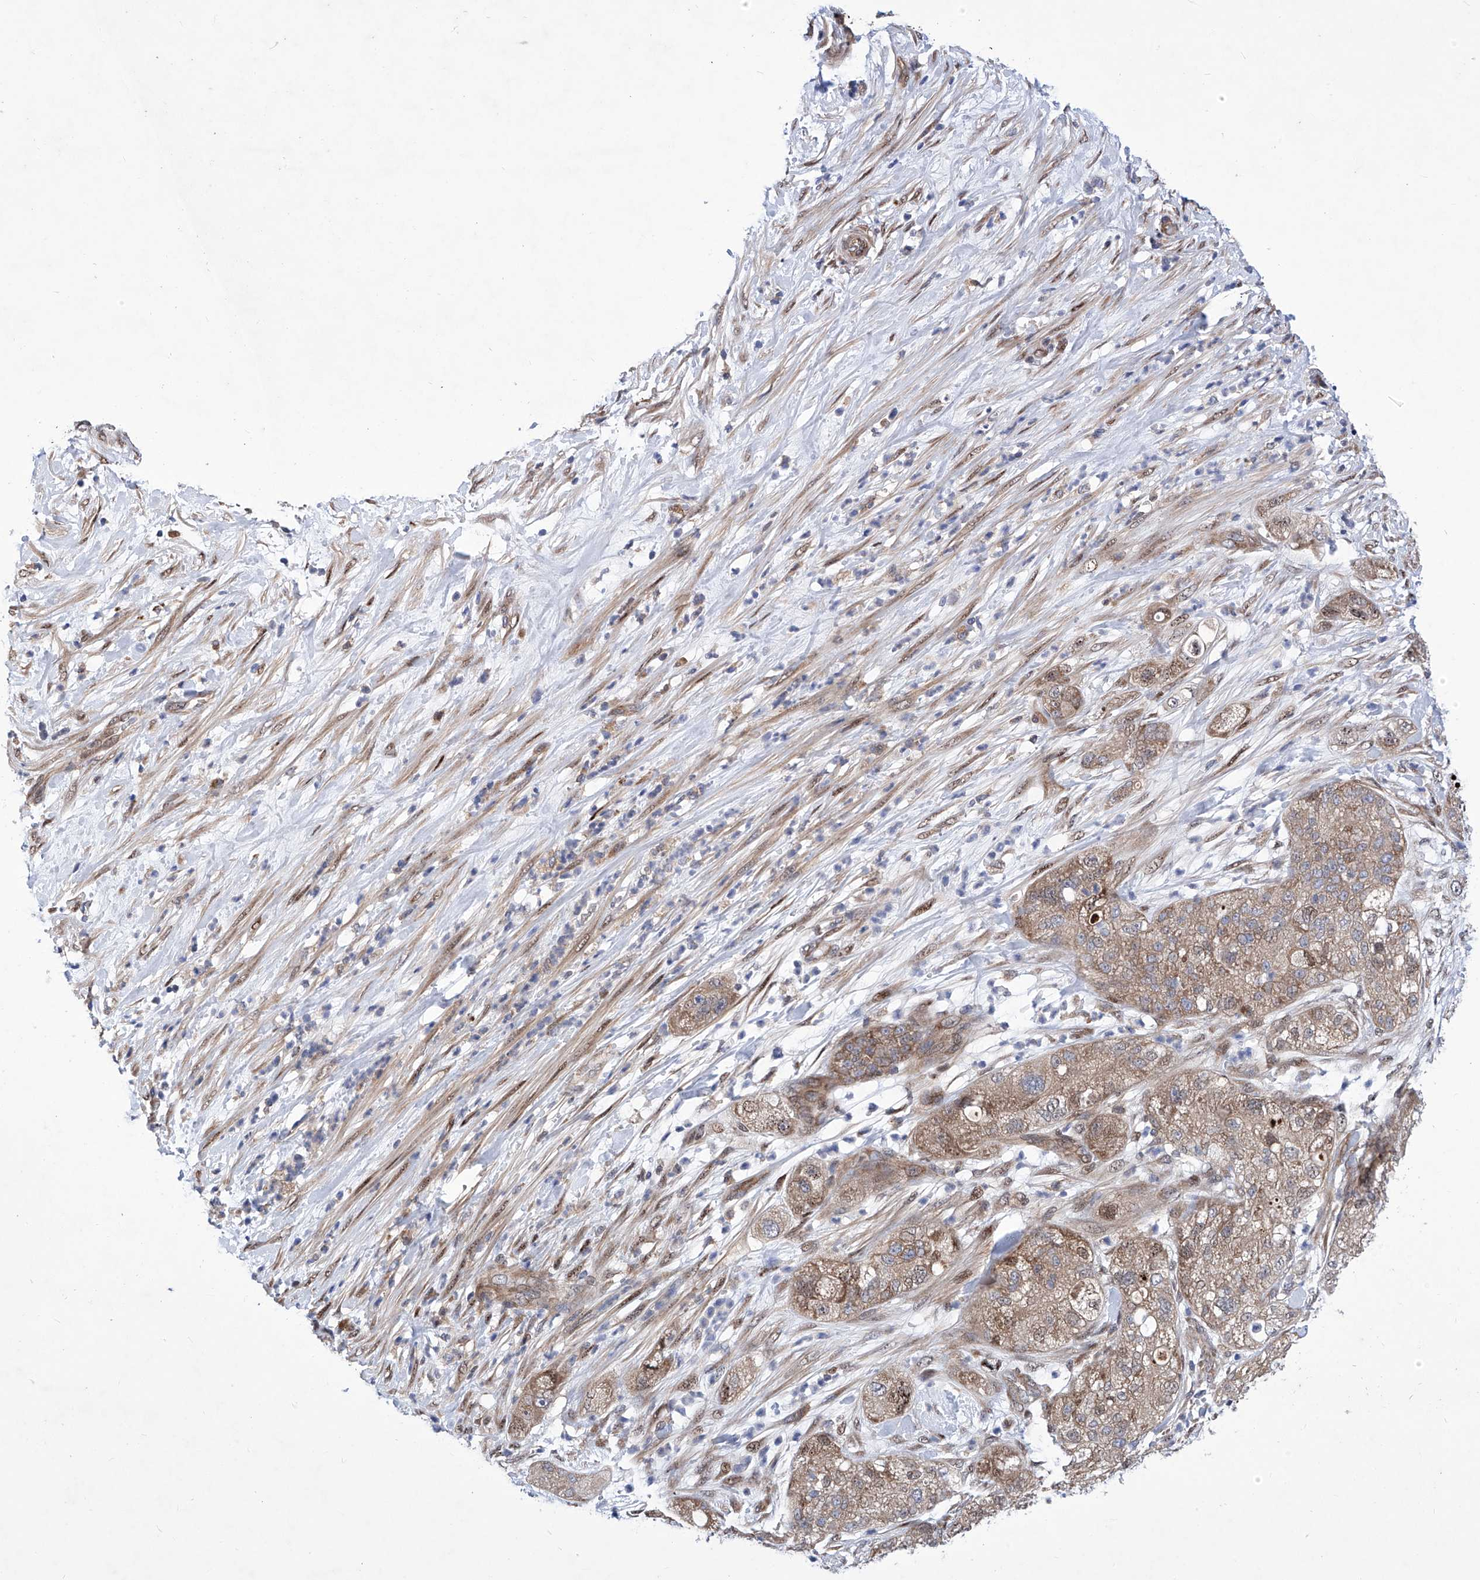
{"staining": {"intensity": "moderate", "quantity": ">75%", "location": "cytoplasmic/membranous"}, "tissue": "pancreatic cancer", "cell_type": "Tumor cells", "image_type": "cancer", "snomed": [{"axis": "morphology", "description": "Adenocarcinoma, NOS"}, {"axis": "topography", "description": "Pancreas"}], "caption": "Pancreatic adenocarcinoma tissue shows moderate cytoplasmic/membranous positivity in about >75% of tumor cells, visualized by immunohistochemistry.", "gene": "KTI12", "patient": {"sex": "female", "age": 78}}